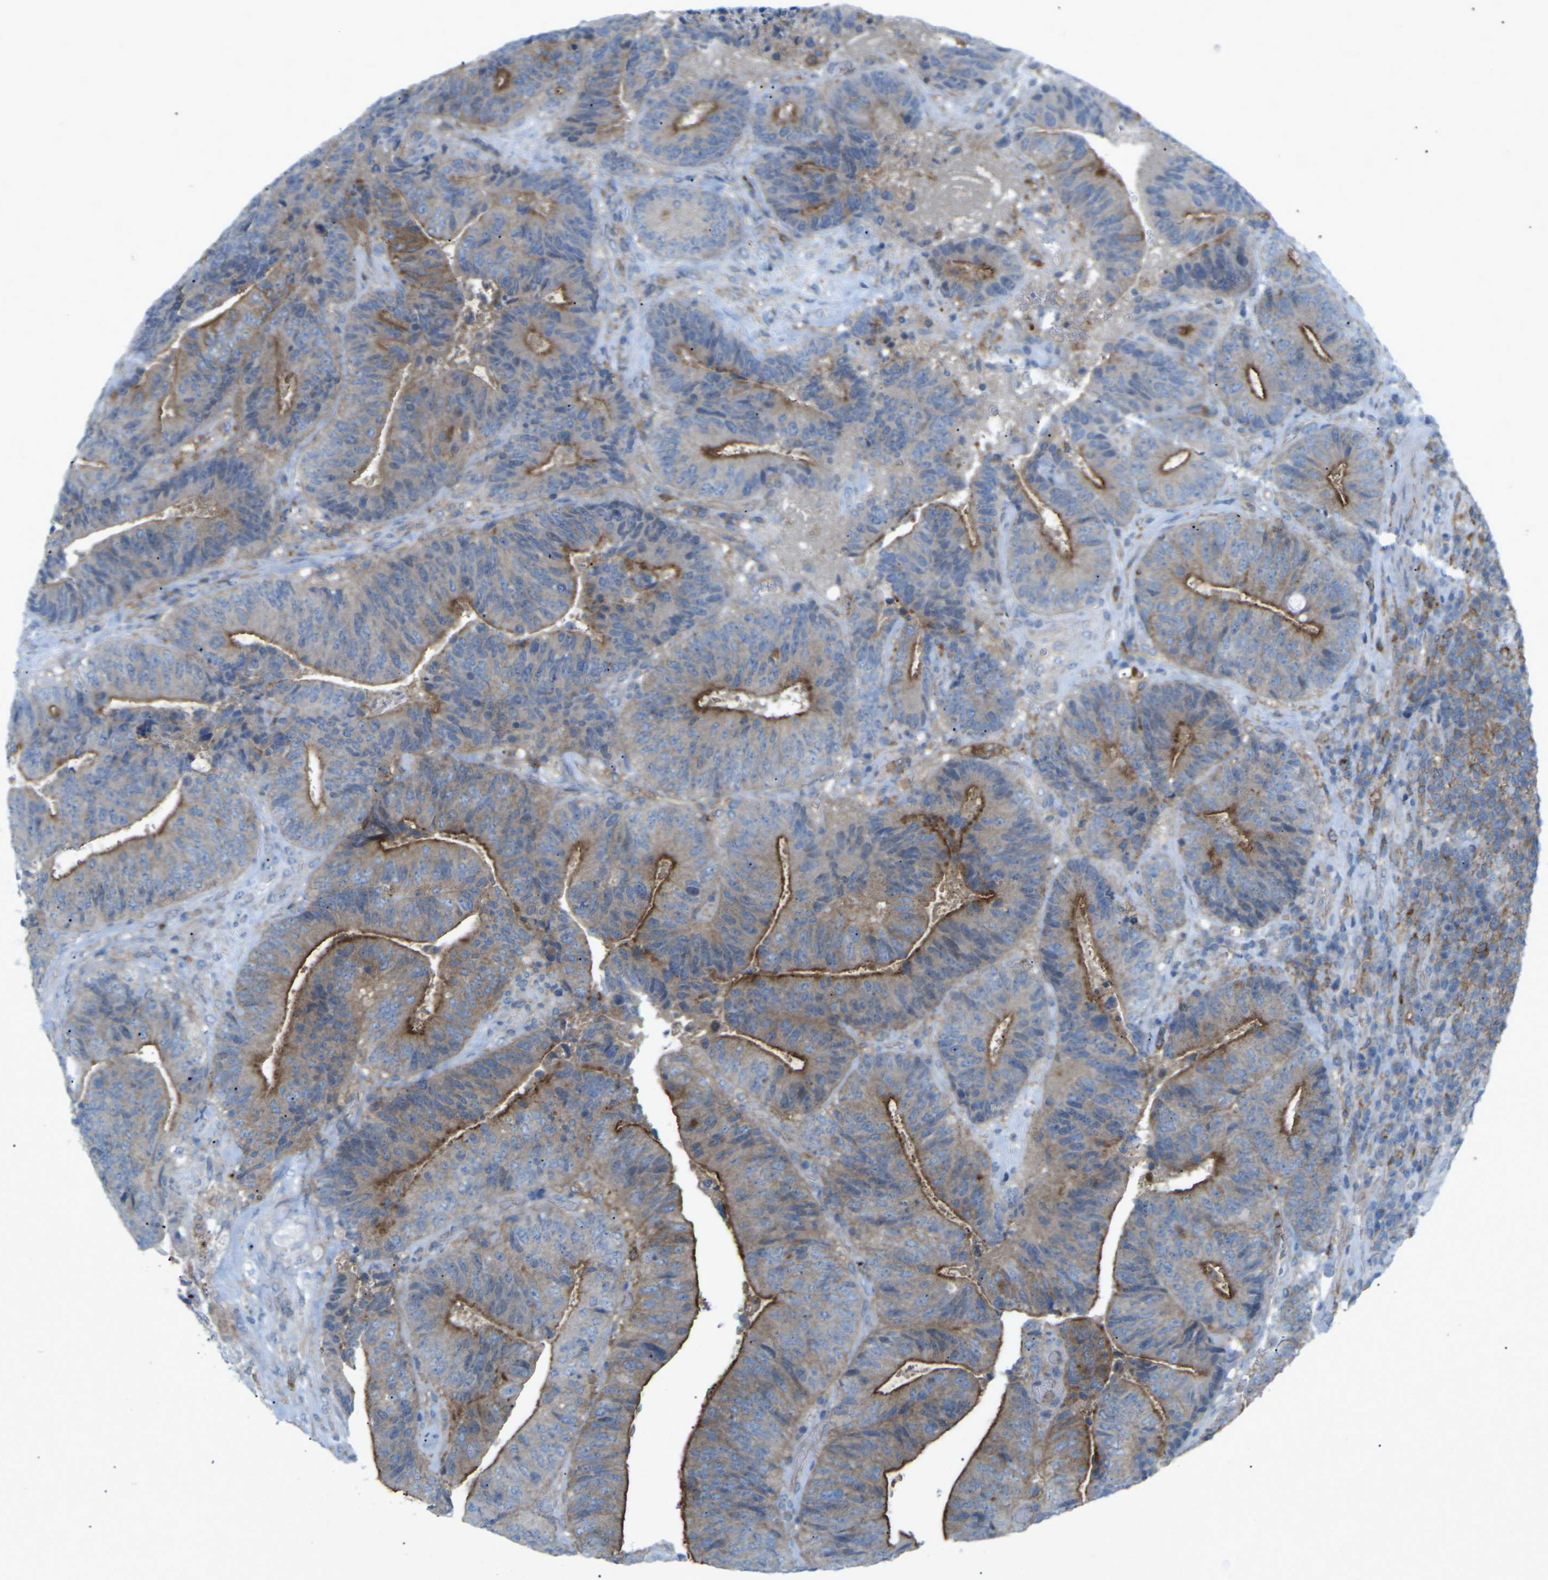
{"staining": {"intensity": "moderate", "quantity": "25%-75%", "location": "cytoplasmic/membranous"}, "tissue": "colorectal cancer", "cell_type": "Tumor cells", "image_type": "cancer", "snomed": [{"axis": "morphology", "description": "Adenocarcinoma, NOS"}, {"axis": "topography", "description": "Rectum"}], "caption": "The histopathology image exhibits staining of colorectal cancer, revealing moderate cytoplasmic/membranous protein positivity (brown color) within tumor cells. Ihc stains the protein of interest in brown and the nuclei are stained blue.", "gene": "STK11", "patient": {"sex": "male", "age": 72}}